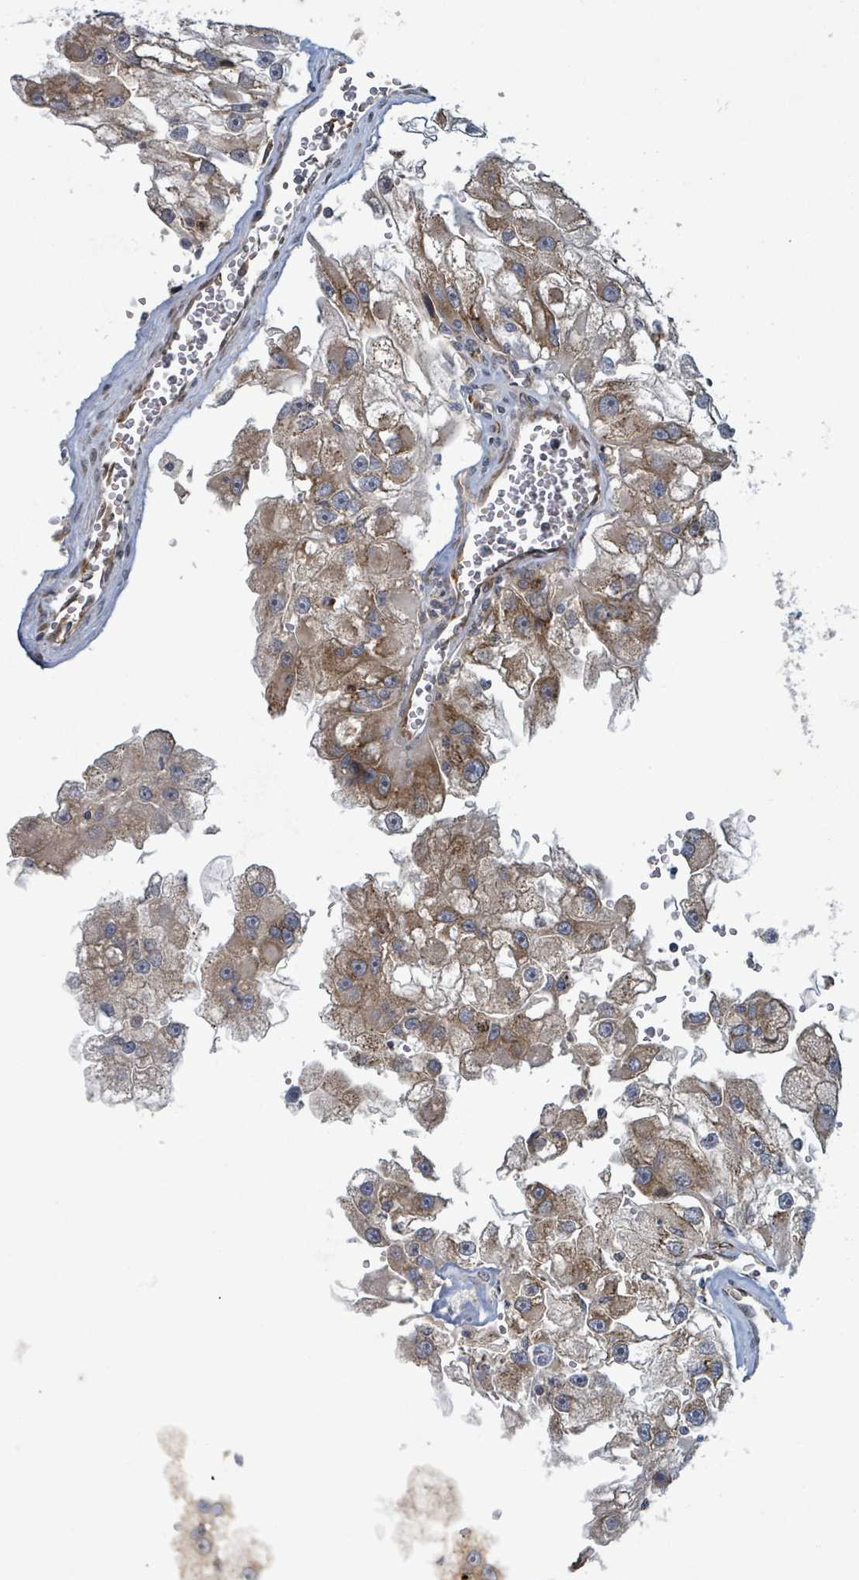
{"staining": {"intensity": "moderate", "quantity": ">75%", "location": "cytoplasmic/membranous"}, "tissue": "renal cancer", "cell_type": "Tumor cells", "image_type": "cancer", "snomed": [{"axis": "morphology", "description": "Adenocarcinoma, NOS"}, {"axis": "topography", "description": "Kidney"}], "caption": "Moderate cytoplasmic/membranous protein staining is seen in approximately >75% of tumor cells in renal adenocarcinoma. The staining is performed using DAB (3,3'-diaminobenzidine) brown chromogen to label protein expression. The nuclei are counter-stained blue using hematoxylin.", "gene": "OR51E1", "patient": {"sex": "male", "age": 63}}